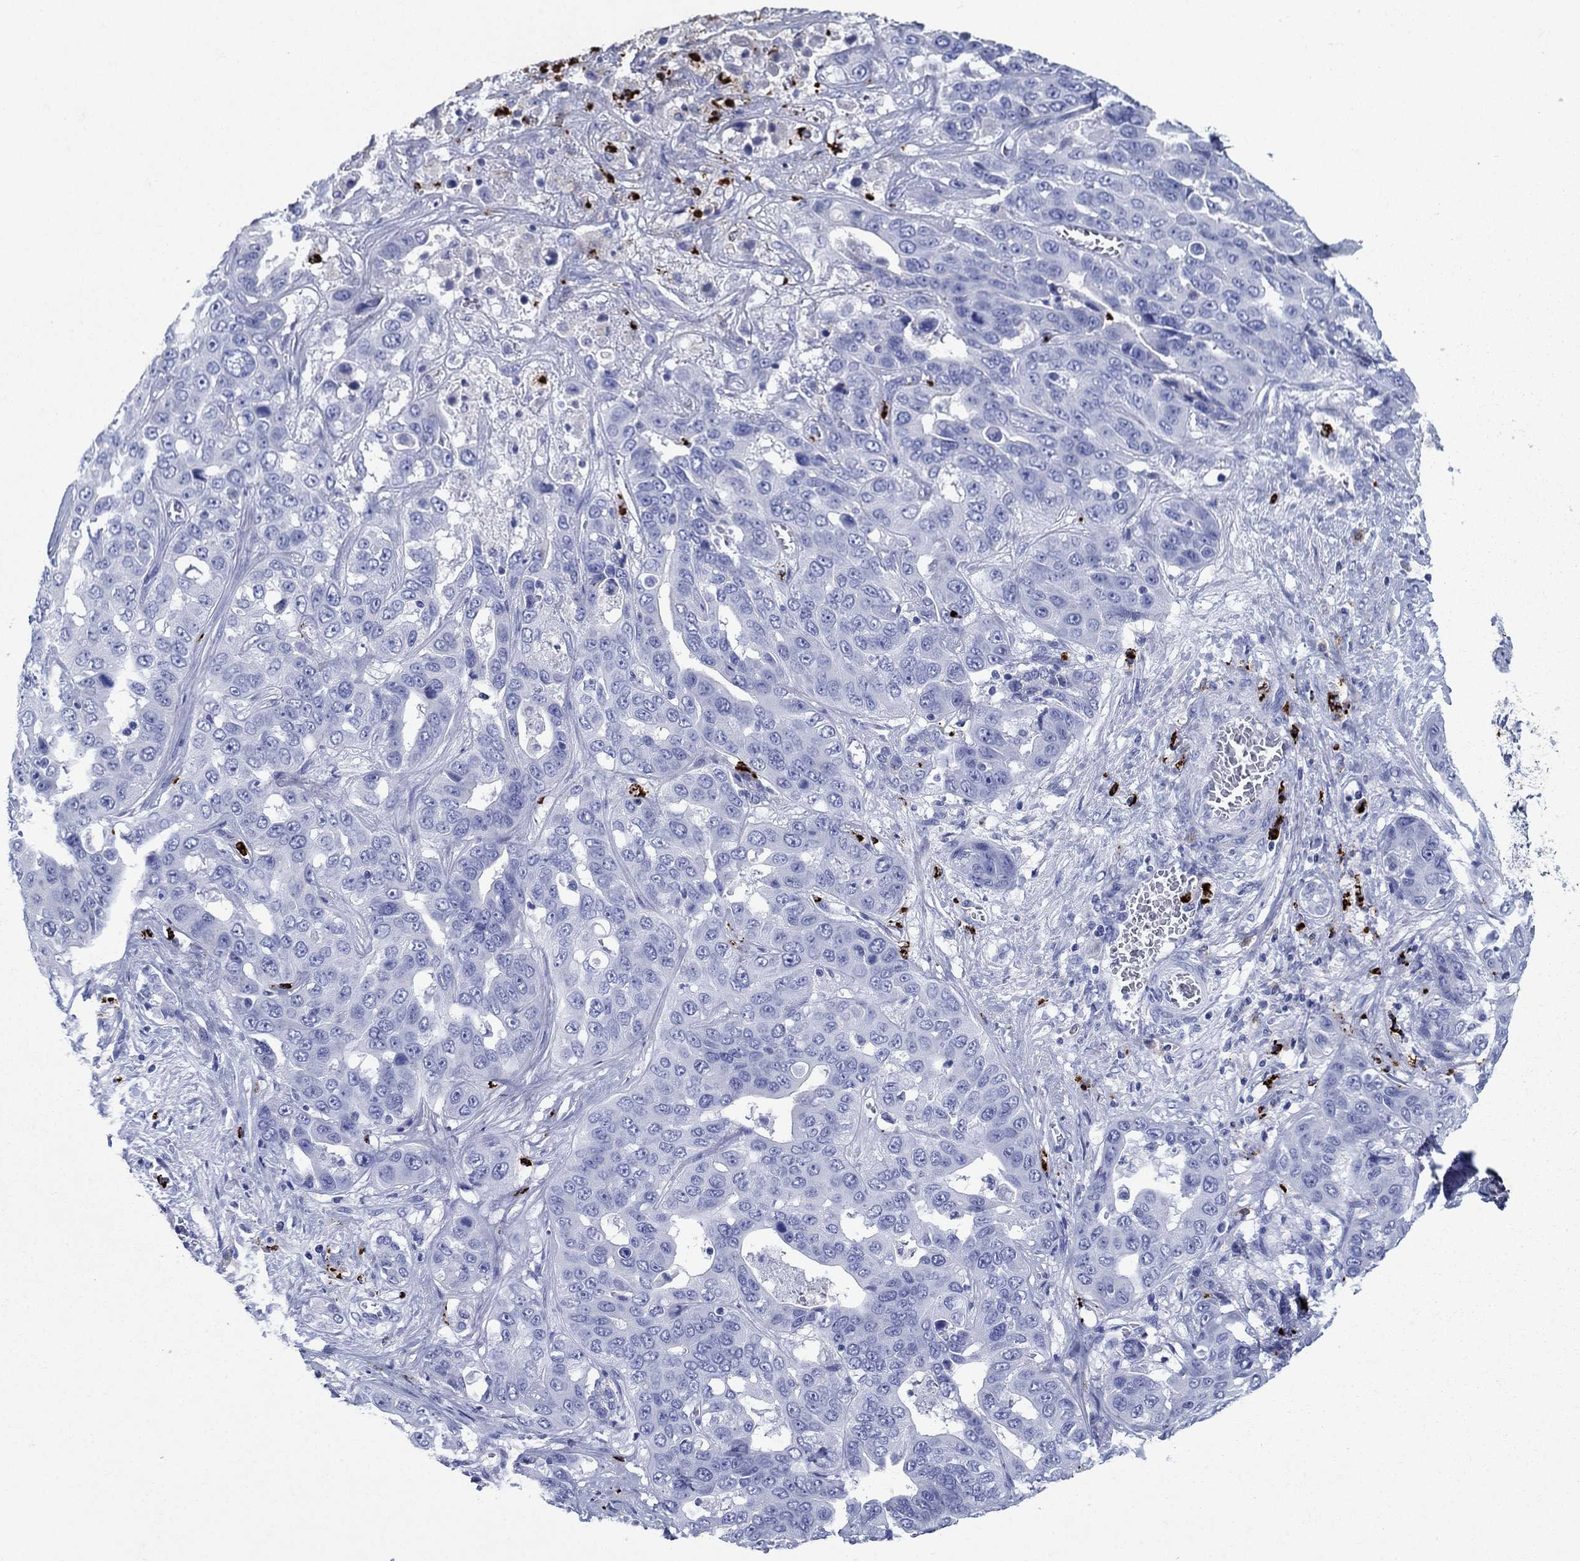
{"staining": {"intensity": "negative", "quantity": "none", "location": "none"}, "tissue": "liver cancer", "cell_type": "Tumor cells", "image_type": "cancer", "snomed": [{"axis": "morphology", "description": "Cholangiocarcinoma"}, {"axis": "topography", "description": "Liver"}], "caption": "A photomicrograph of cholangiocarcinoma (liver) stained for a protein displays no brown staining in tumor cells.", "gene": "AZU1", "patient": {"sex": "female", "age": 52}}